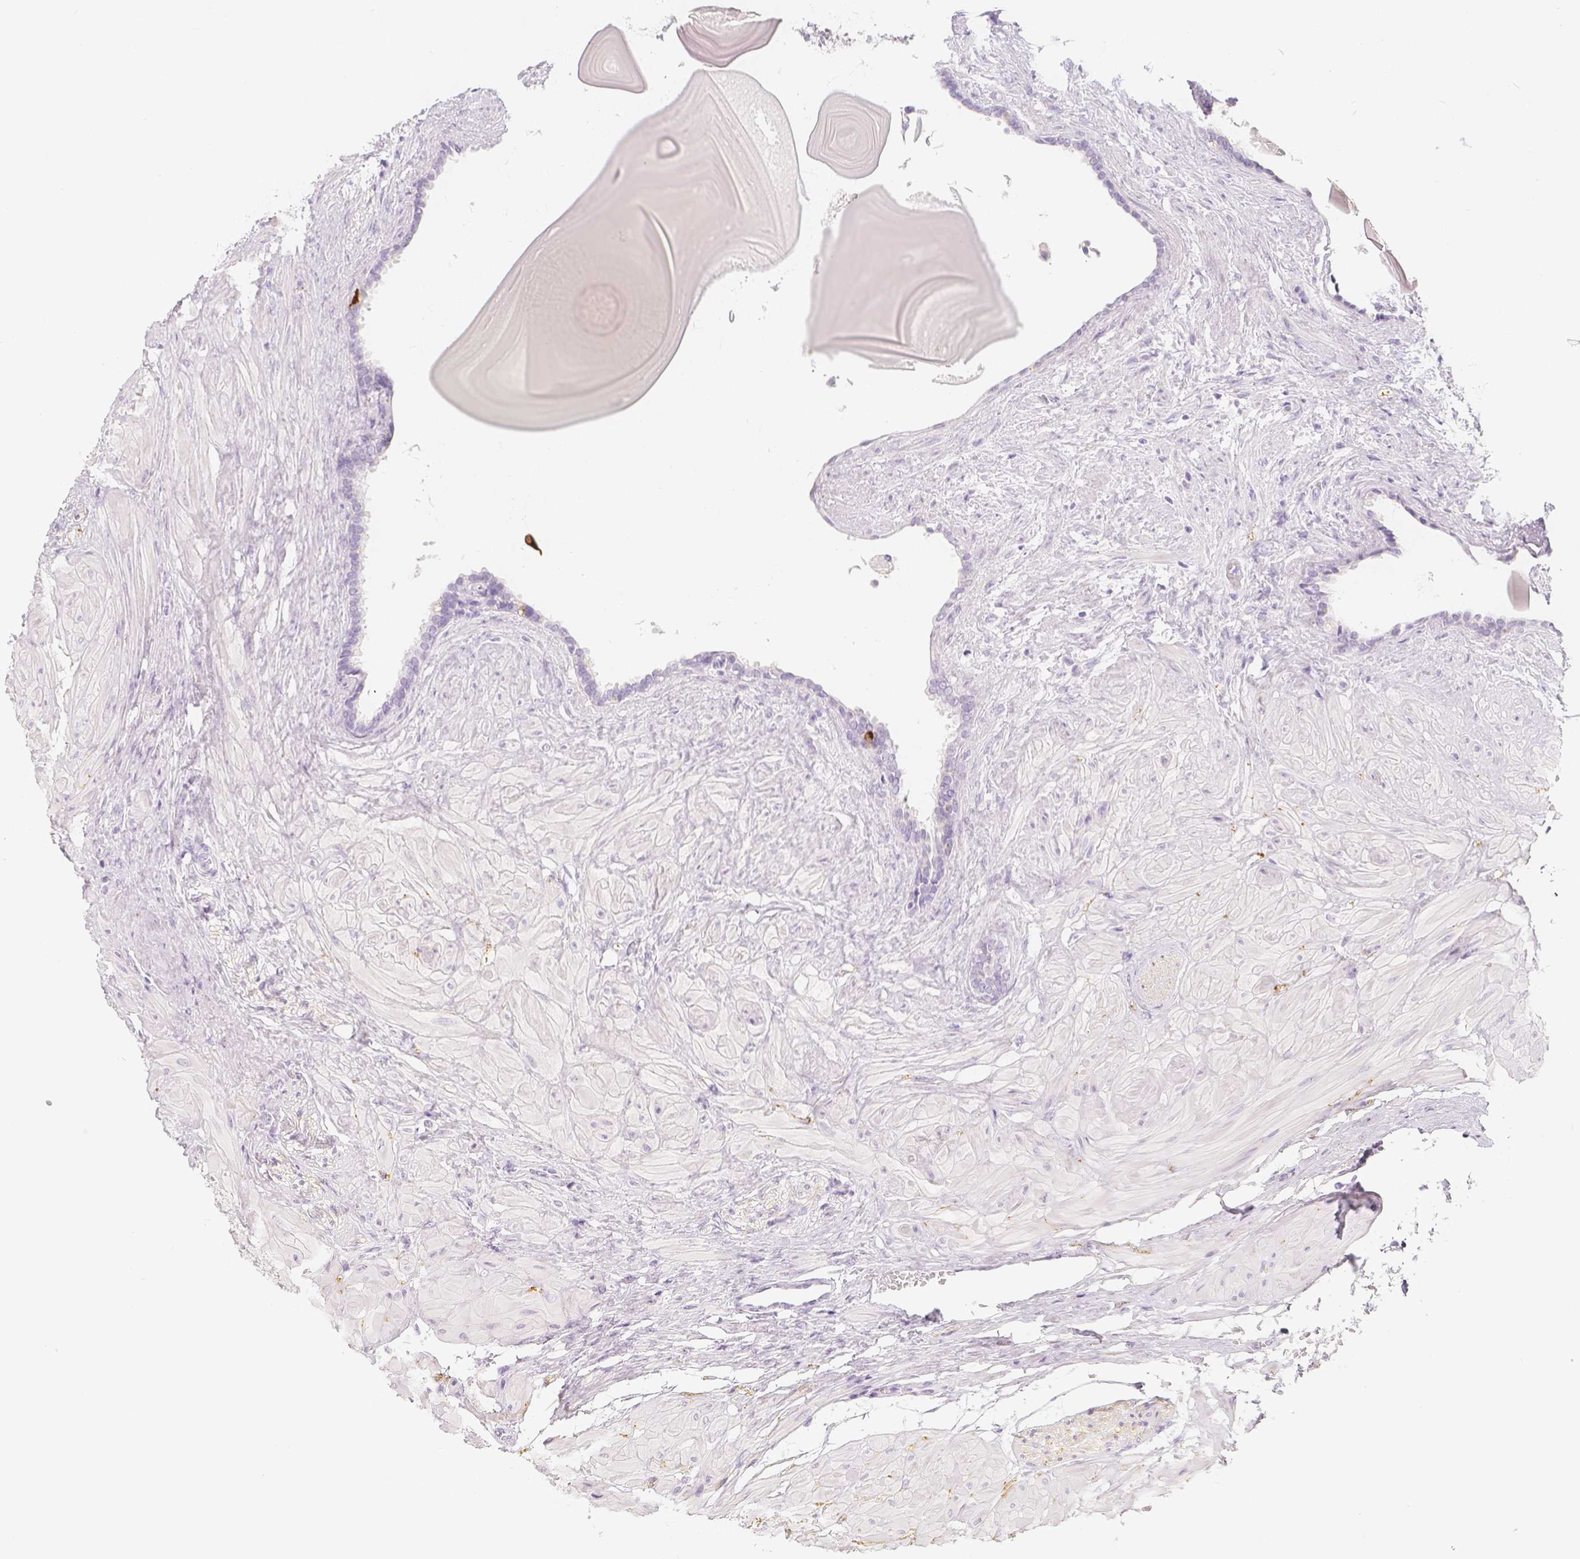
{"staining": {"intensity": "negative", "quantity": "none", "location": "none"}, "tissue": "seminal vesicle", "cell_type": "Glandular cells", "image_type": "normal", "snomed": [{"axis": "morphology", "description": "Normal tissue, NOS"}, {"axis": "topography", "description": "Seminal veicle"}], "caption": "High magnification brightfield microscopy of normal seminal vesicle stained with DAB (brown) and counterstained with hematoxylin (blue): glandular cells show no significant expression. (Brightfield microscopy of DAB (3,3'-diaminobenzidine) IHC at high magnification).", "gene": "SLC18A1", "patient": {"sex": "male", "age": 57}}